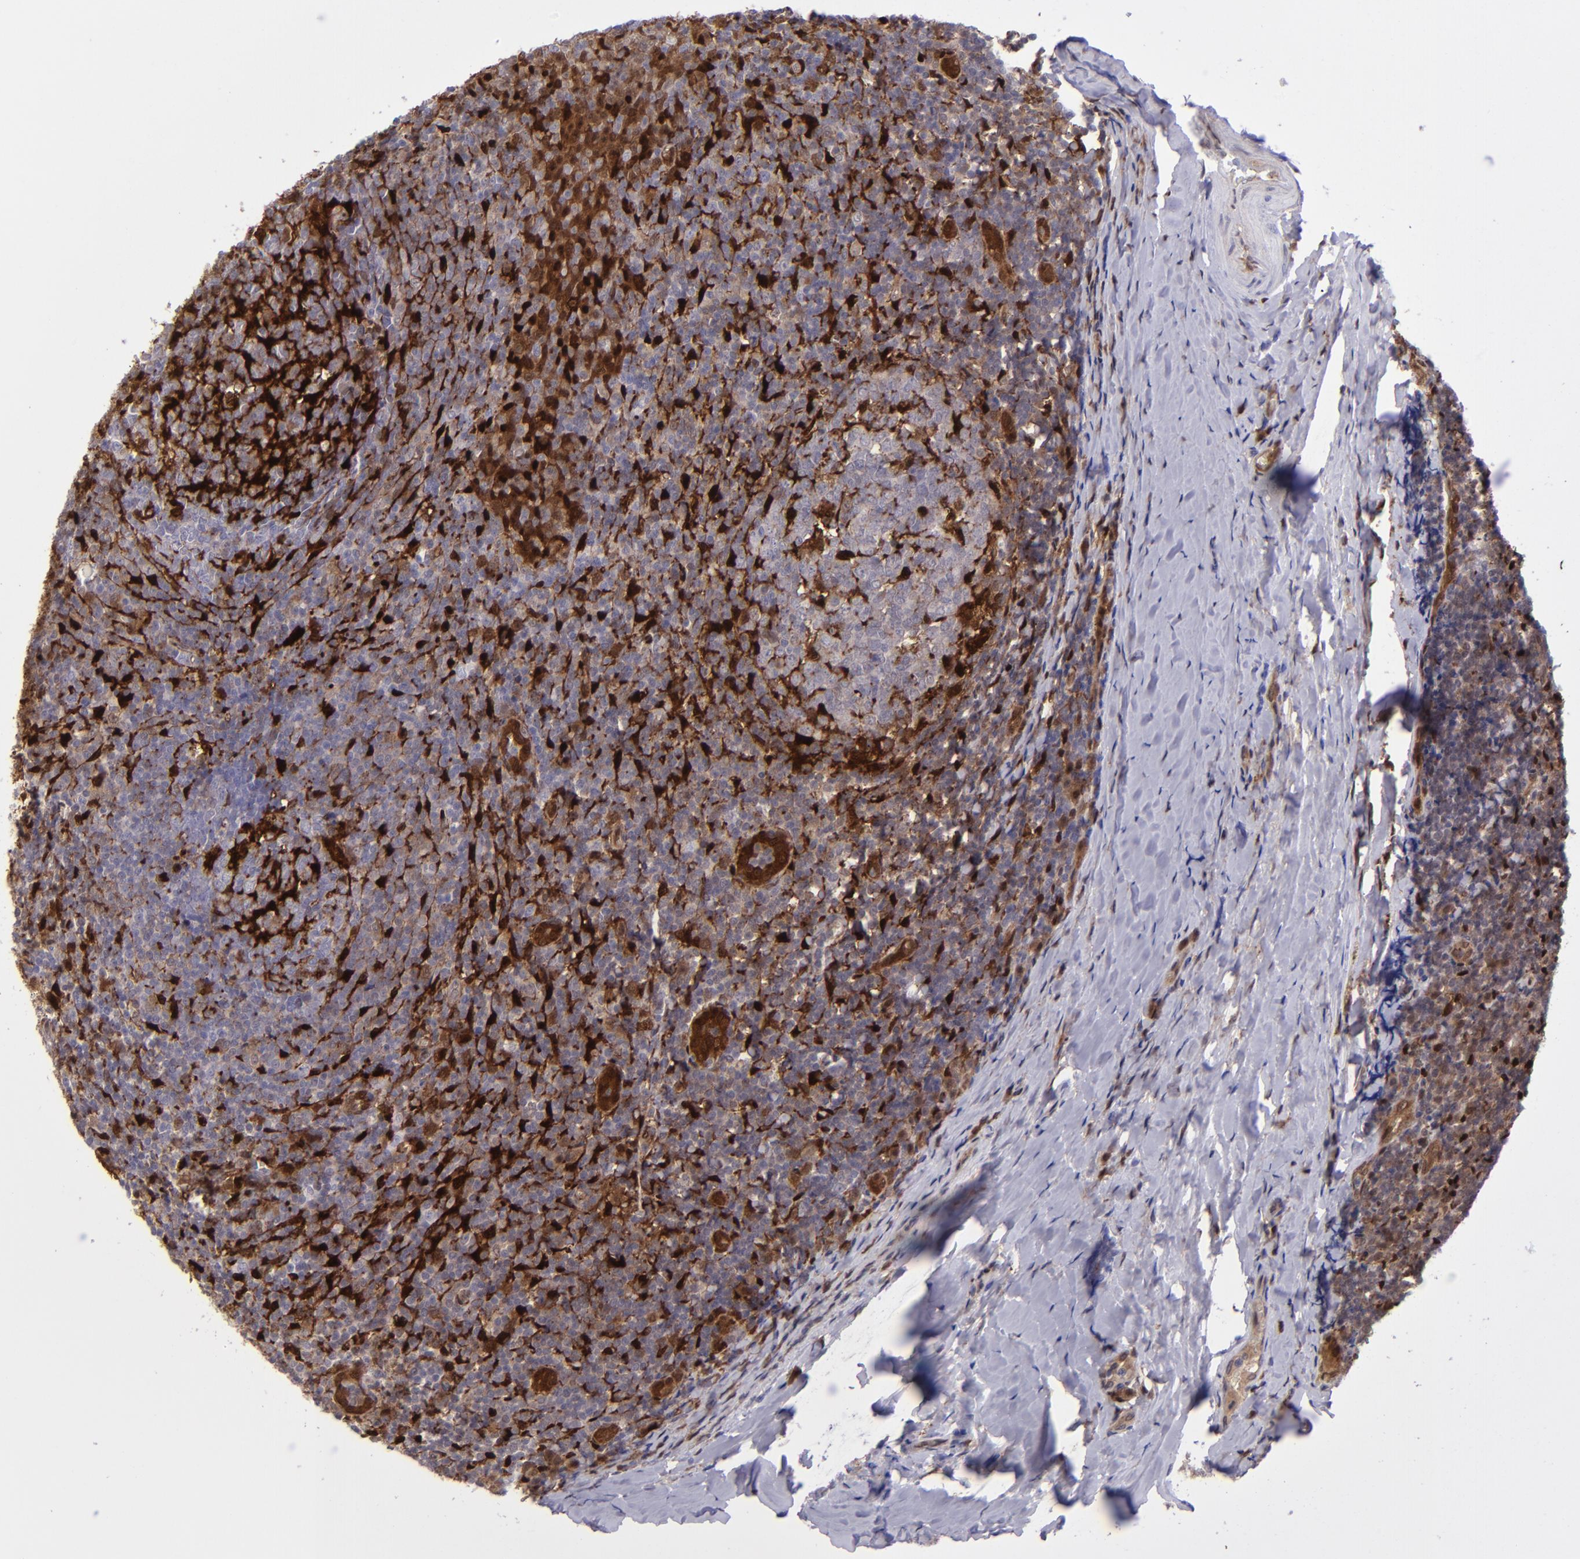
{"staining": {"intensity": "weak", "quantity": ">75%", "location": "cytoplasmic/membranous"}, "tissue": "tonsil", "cell_type": "Germinal center cells", "image_type": "normal", "snomed": [{"axis": "morphology", "description": "Normal tissue, NOS"}, {"axis": "topography", "description": "Tonsil"}], "caption": "Tonsil stained for a protein (brown) exhibits weak cytoplasmic/membranous positive expression in about >75% of germinal center cells.", "gene": "TYMP", "patient": {"sex": "male", "age": 31}}